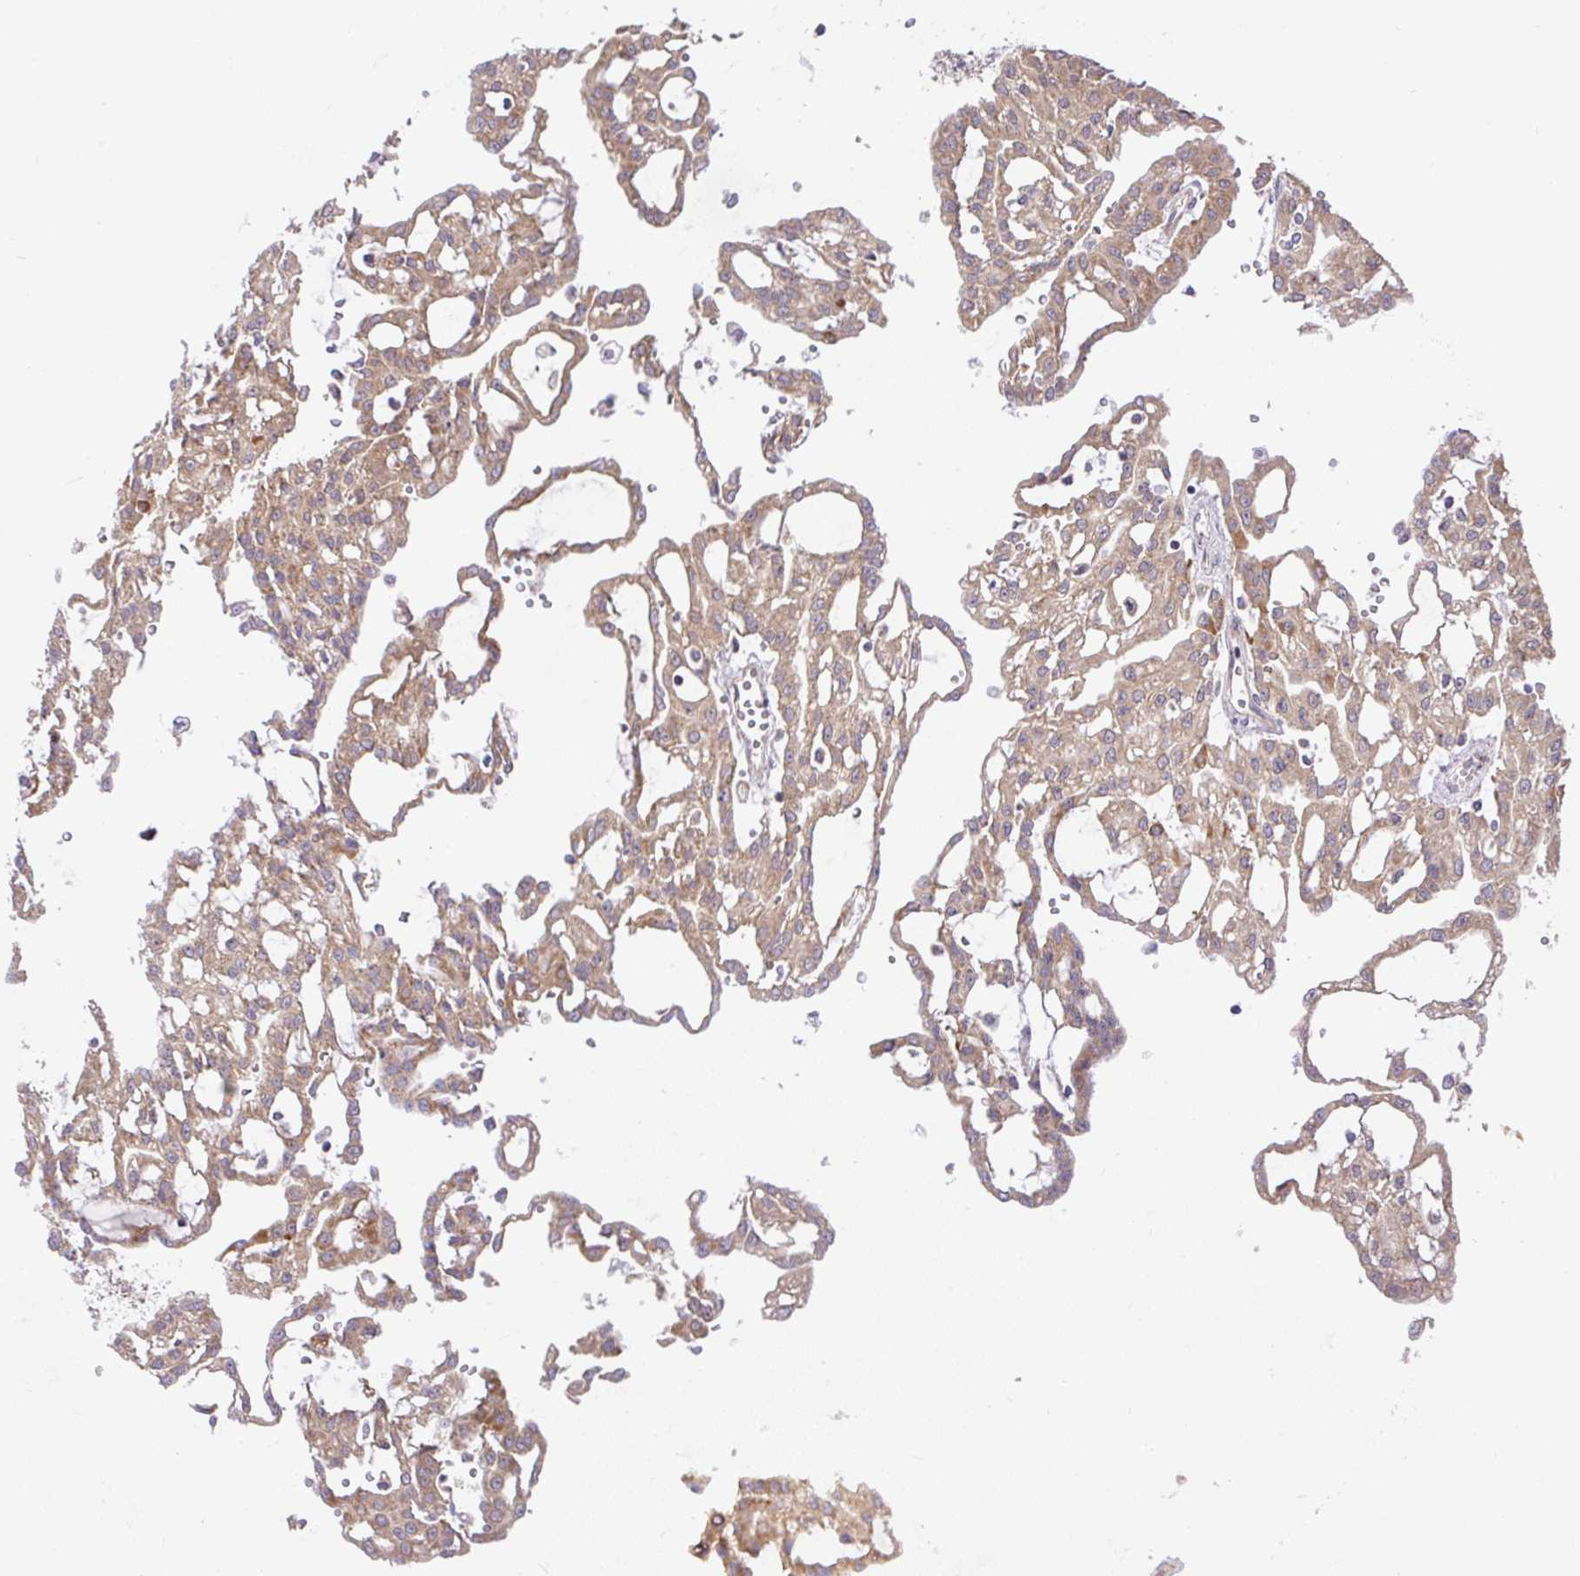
{"staining": {"intensity": "weak", "quantity": ">75%", "location": "cytoplasmic/membranous"}, "tissue": "renal cancer", "cell_type": "Tumor cells", "image_type": "cancer", "snomed": [{"axis": "morphology", "description": "Adenocarcinoma, NOS"}, {"axis": "topography", "description": "Kidney"}], "caption": "Tumor cells reveal low levels of weak cytoplasmic/membranous staining in about >75% of cells in renal adenocarcinoma. Nuclei are stained in blue.", "gene": "DLEU7", "patient": {"sex": "male", "age": 63}}